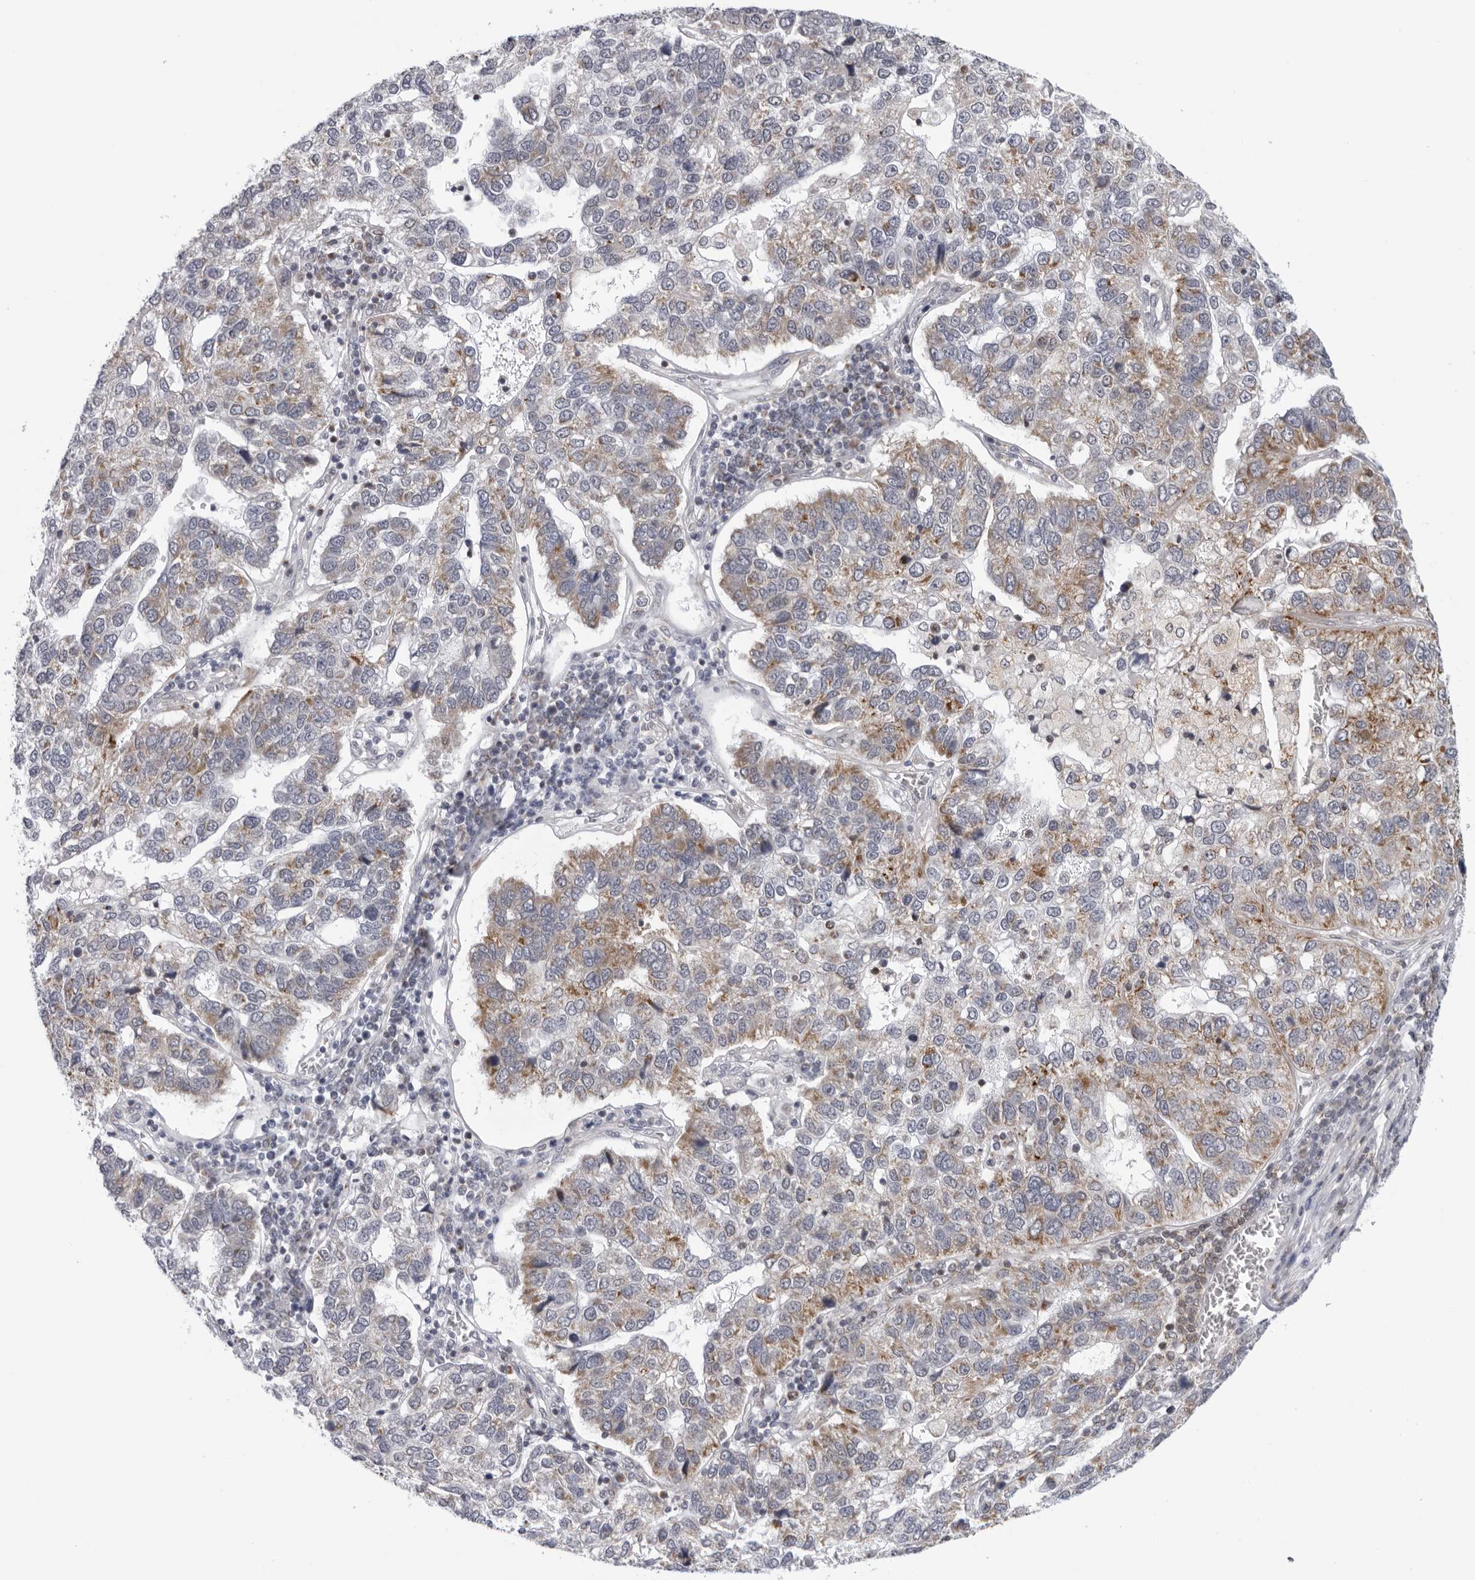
{"staining": {"intensity": "moderate", "quantity": "<25%", "location": "cytoplasmic/membranous"}, "tissue": "pancreatic cancer", "cell_type": "Tumor cells", "image_type": "cancer", "snomed": [{"axis": "morphology", "description": "Adenocarcinoma, NOS"}, {"axis": "topography", "description": "Pancreas"}], "caption": "Moderate cytoplasmic/membranous positivity for a protein is seen in about <25% of tumor cells of pancreatic cancer using immunohistochemistry.", "gene": "CPT2", "patient": {"sex": "female", "age": 61}}